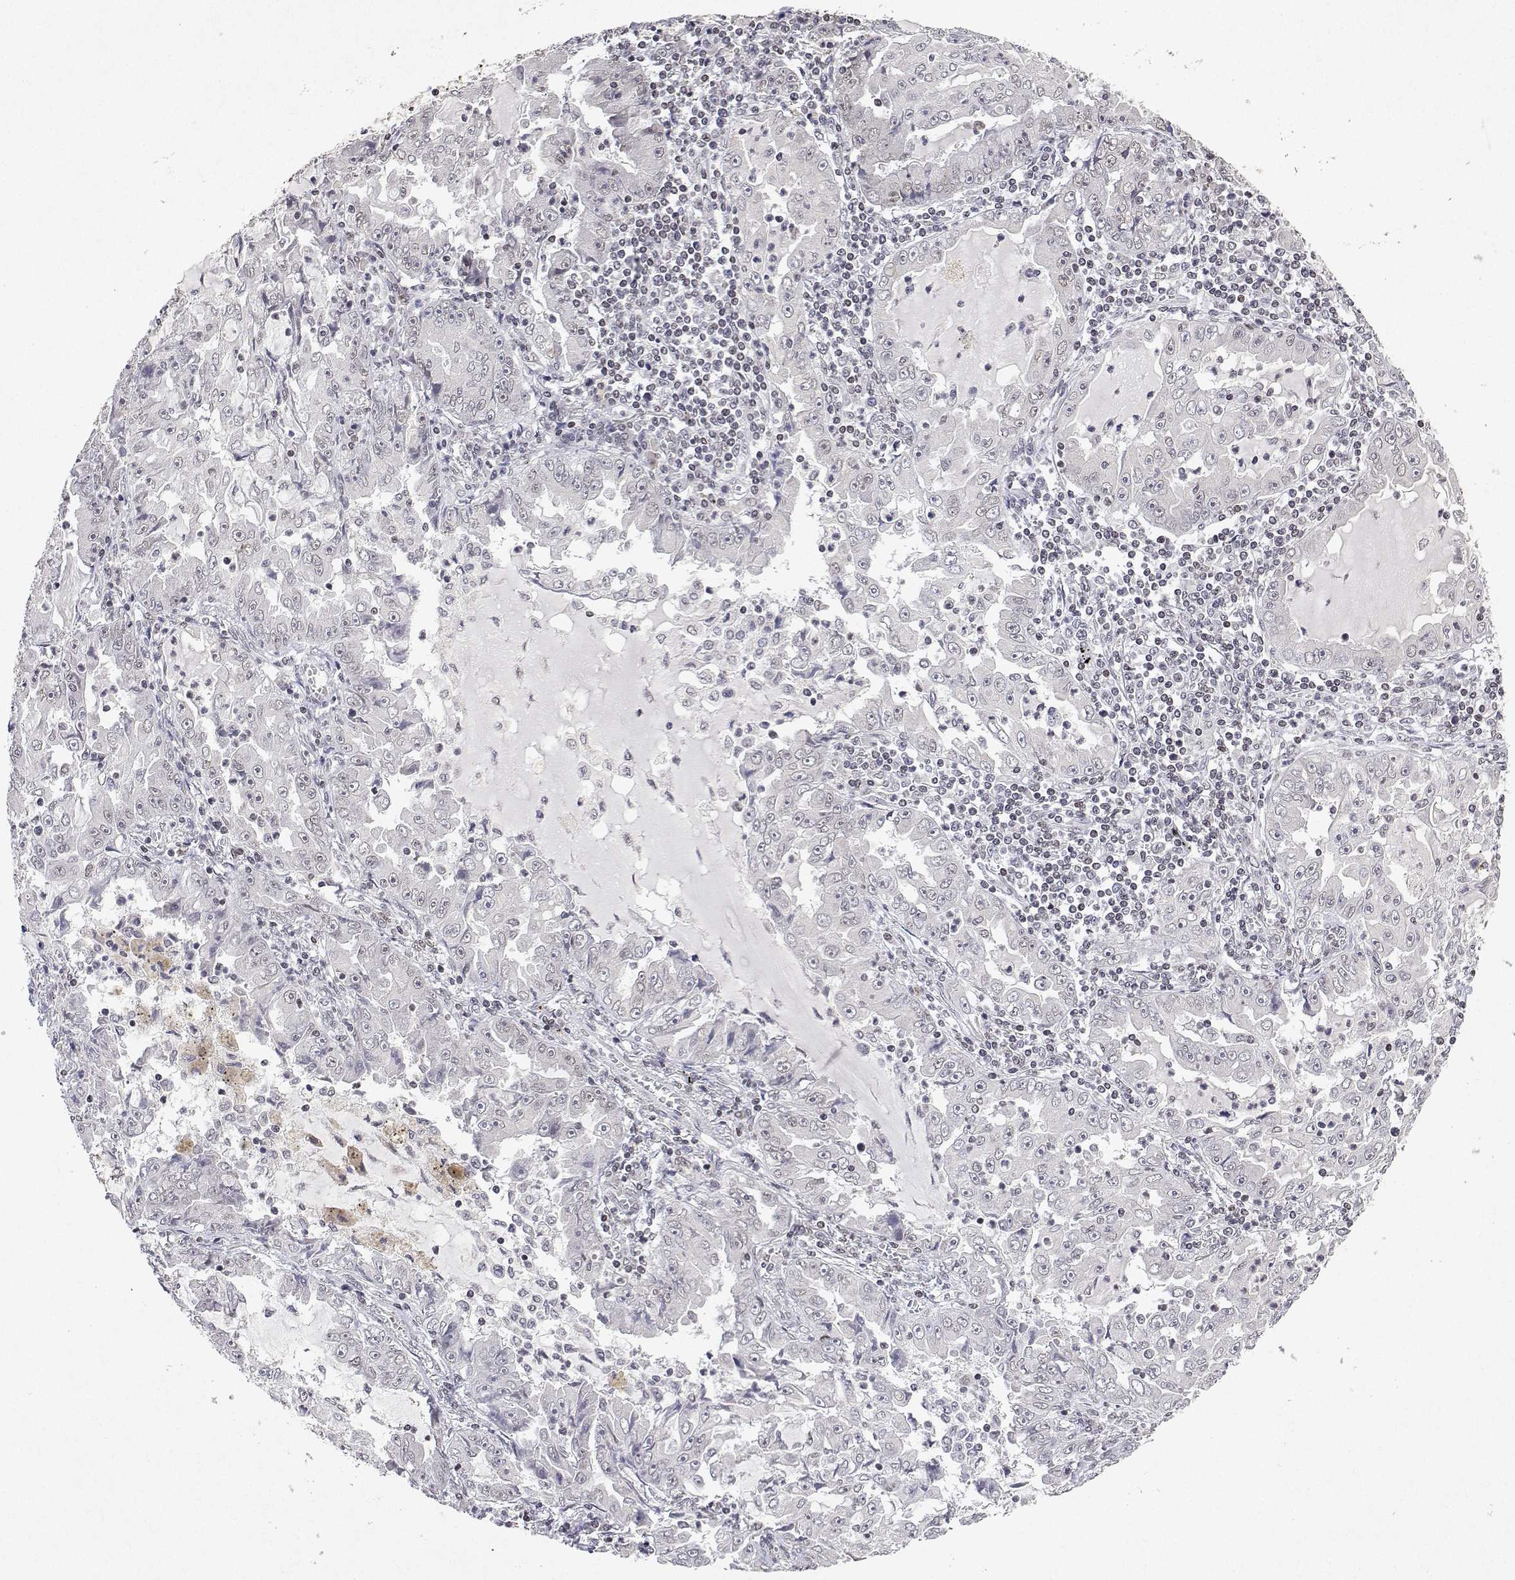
{"staining": {"intensity": "weak", "quantity": "25%-75%", "location": "nuclear"}, "tissue": "lung cancer", "cell_type": "Tumor cells", "image_type": "cancer", "snomed": [{"axis": "morphology", "description": "Adenocarcinoma, NOS"}, {"axis": "topography", "description": "Lung"}], "caption": "Lung cancer (adenocarcinoma) was stained to show a protein in brown. There is low levels of weak nuclear expression in about 25%-75% of tumor cells.", "gene": "XPC", "patient": {"sex": "female", "age": 52}}